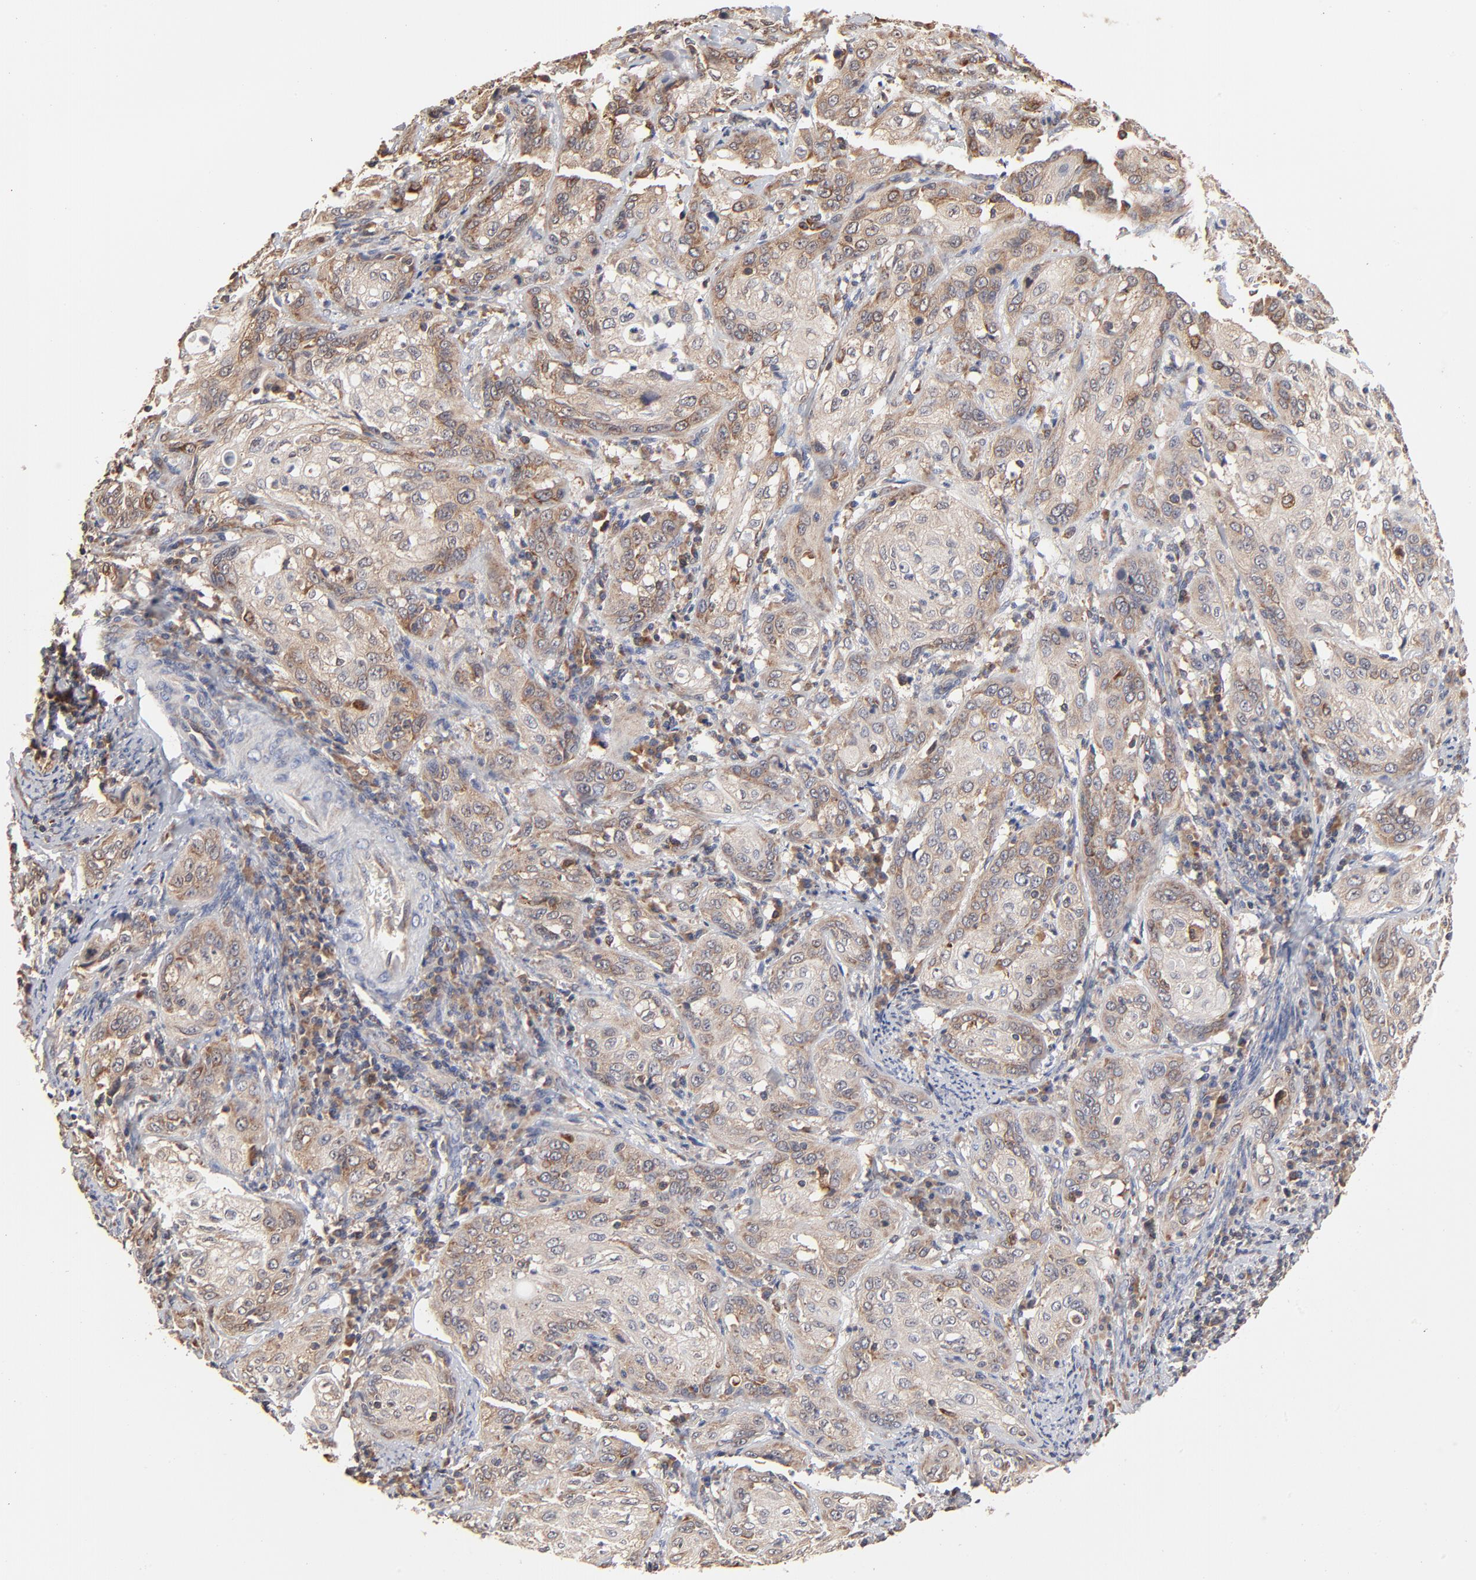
{"staining": {"intensity": "weak", "quantity": "25%-75%", "location": "cytoplasmic/membranous"}, "tissue": "cervical cancer", "cell_type": "Tumor cells", "image_type": "cancer", "snomed": [{"axis": "morphology", "description": "Squamous cell carcinoma, NOS"}, {"axis": "topography", "description": "Cervix"}], "caption": "The image shows a brown stain indicating the presence of a protein in the cytoplasmic/membranous of tumor cells in cervical cancer. Using DAB (3,3'-diaminobenzidine) (brown) and hematoxylin (blue) stains, captured at high magnification using brightfield microscopy.", "gene": "RNF213", "patient": {"sex": "female", "age": 41}}